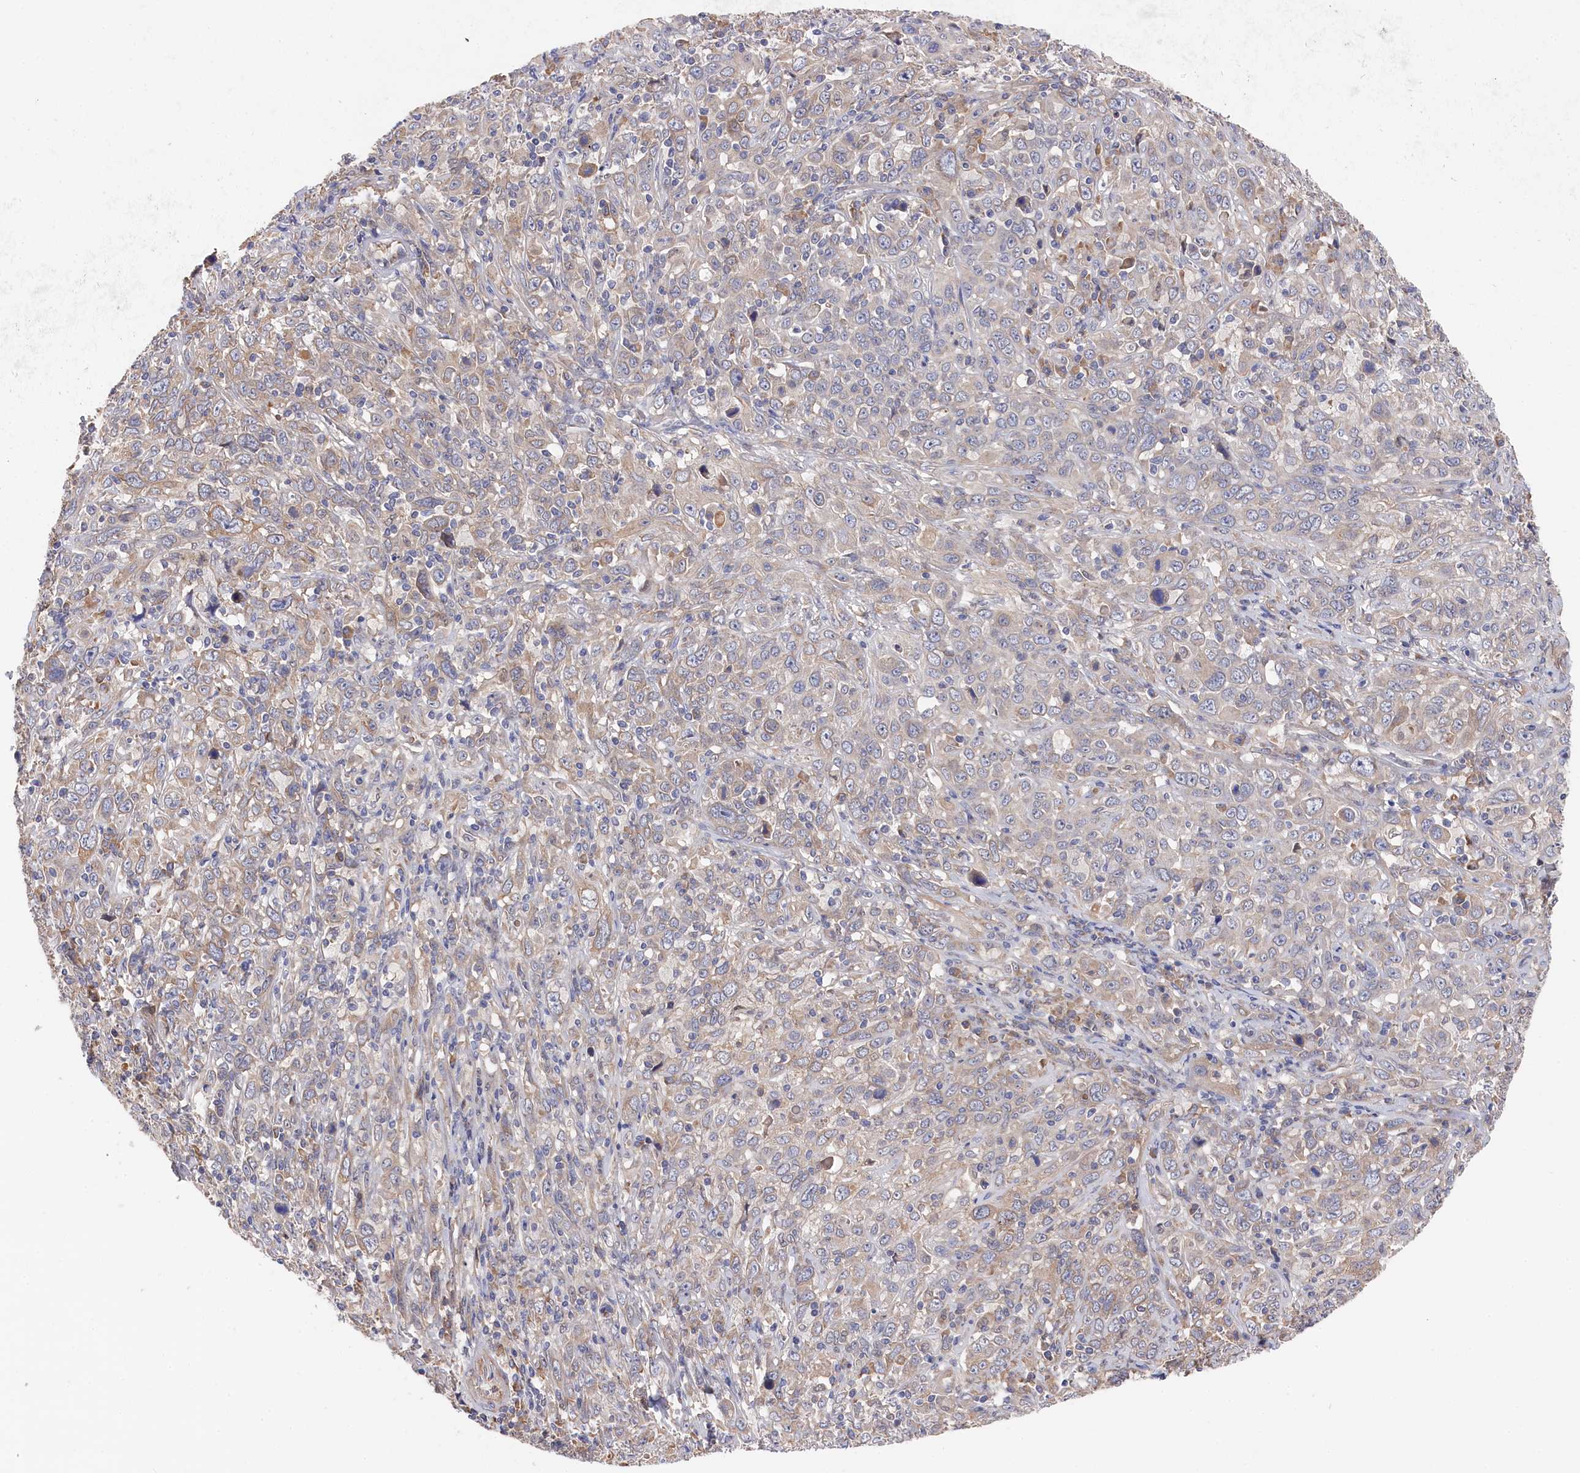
{"staining": {"intensity": "negative", "quantity": "none", "location": "none"}, "tissue": "cervical cancer", "cell_type": "Tumor cells", "image_type": "cancer", "snomed": [{"axis": "morphology", "description": "Squamous cell carcinoma, NOS"}, {"axis": "topography", "description": "Cervix"}], "caption": "DAB immunohistochemical staining of human cervical cancer (squamous cell carcinoma) demonstrates no significant staining in tumor cells. (Brightfield microscopy of DAB immunohistochemistry at high magnification).", "gene": "CYB5D2", "patient": {"sex": "female", "age": 46}}